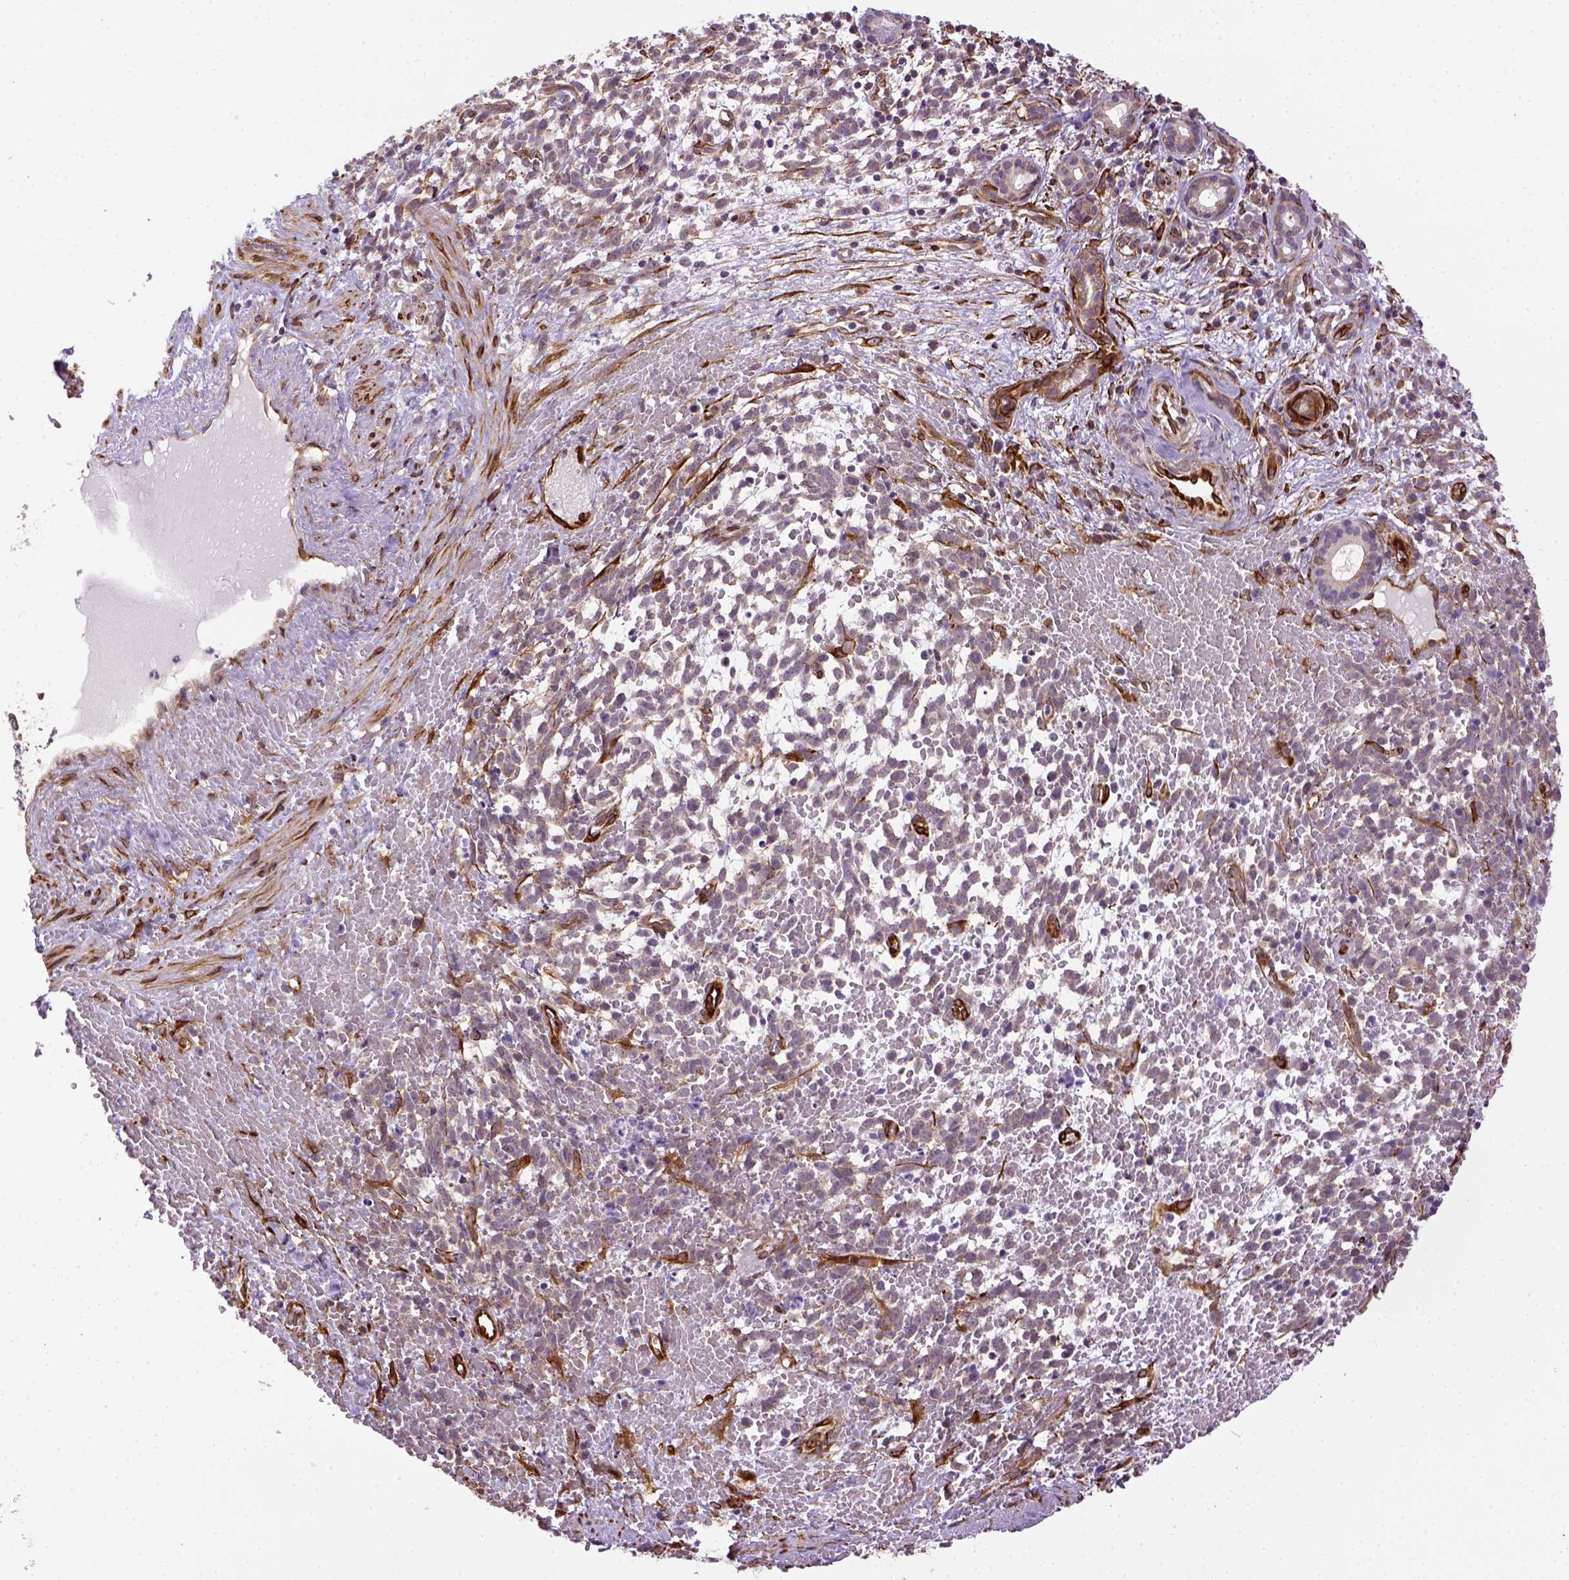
{"staining": {"intensity": "weak", "quantity": ">75%", "location": "cytoplasmic/membranous"}, "tissue": "melanoma", "cell_type": "Tumor cells", "image_type": "cancer", "snomed": [{"axis": "morphology", "description": "Malignant melanoma, NOS"}, {"axis": "topography", "description": "Skin"}], "caption": "DAB immunohistochemical staining of human malignant melanoma demonstrates weak cytoplasmic/membranous protein expression in about >75% of tumor cells. (brown staining indicates protein expression, while blue staining denotes nuclei).", "gene": "KAZN", "patient": {"sex": "female", "age": 70}}